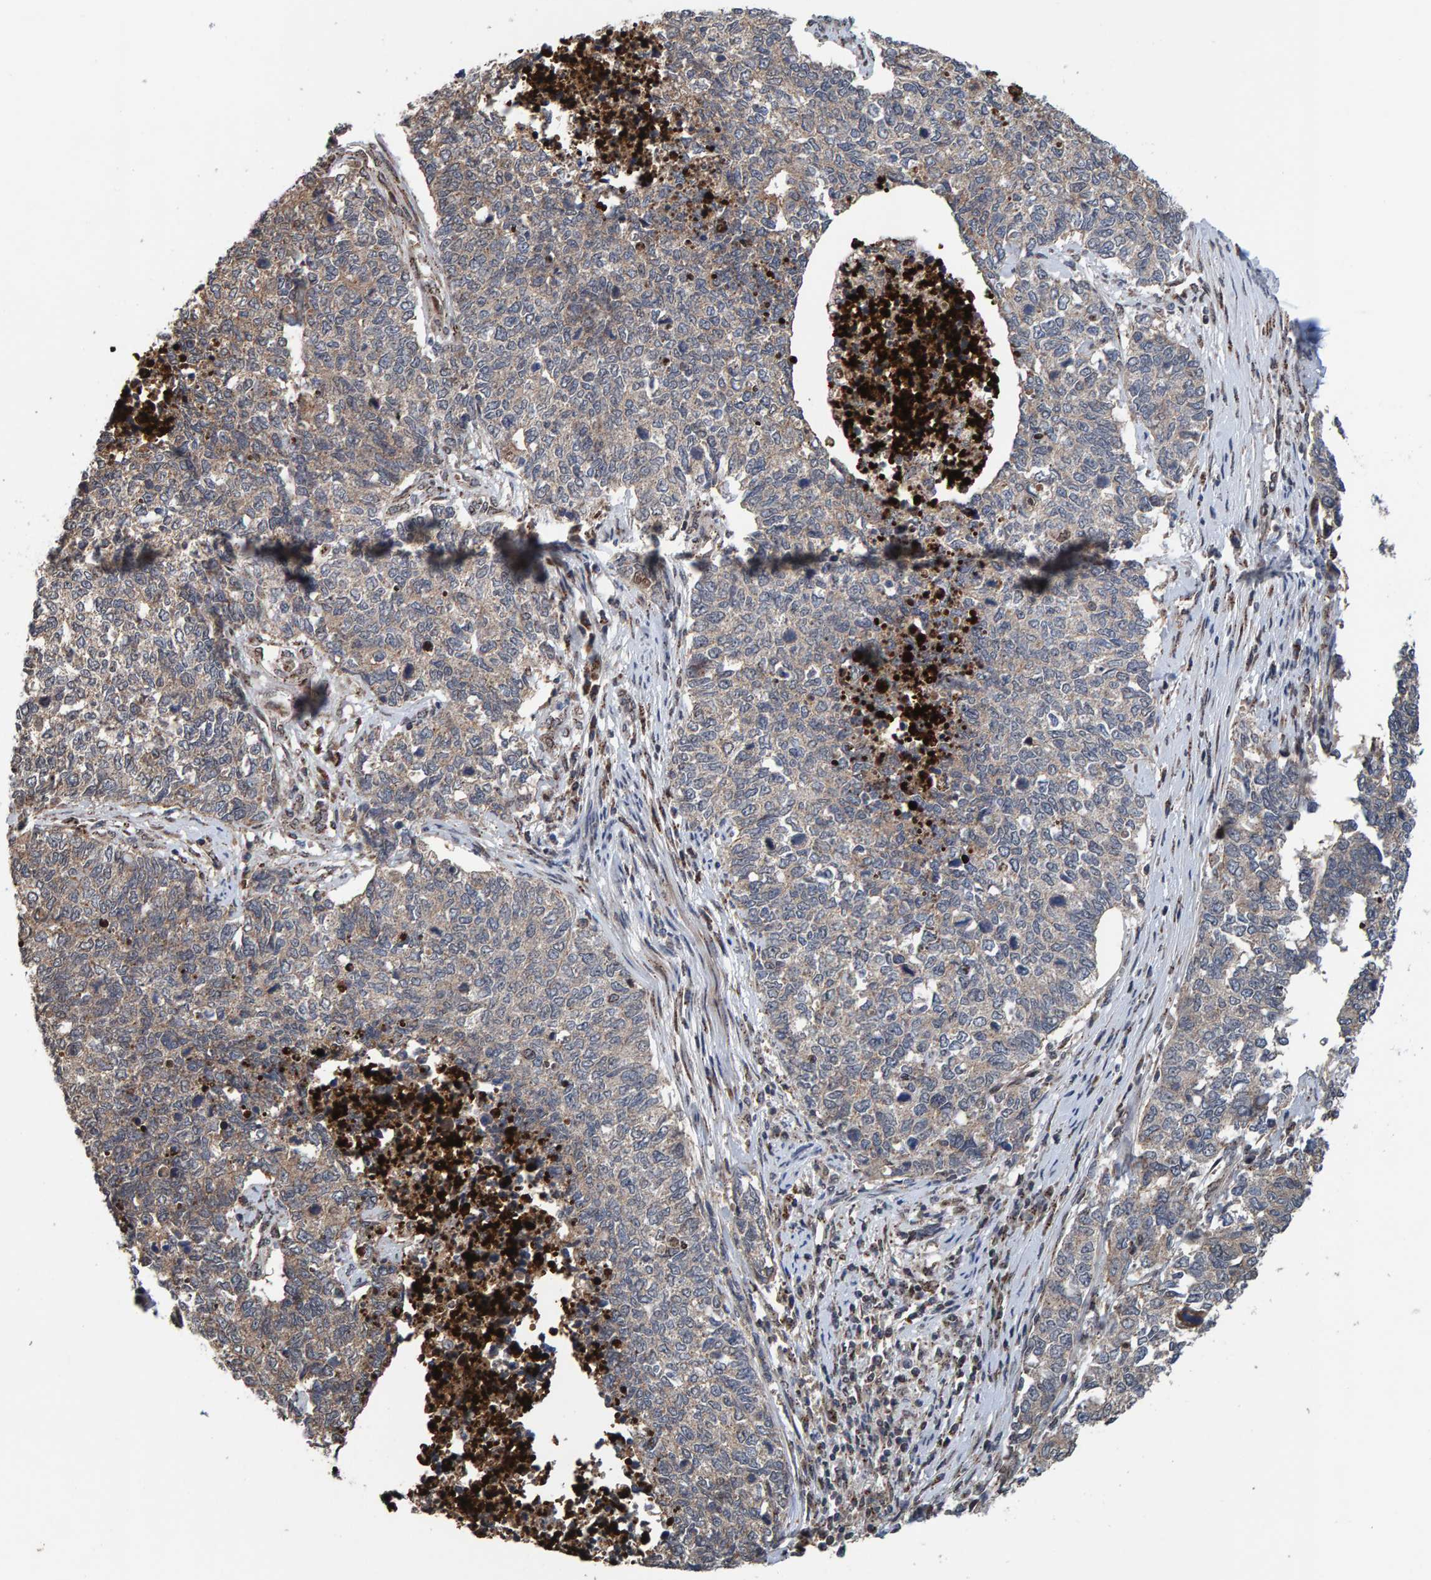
{"staining": {"intensity": "weak", "quantity": "<25%", "location": "cytoplasmic/membranous"}, "tissue": "cervical cancer", "cell_type": "Tumor cells", "image_type": "cancer", "snomed": [{"axis": "morphology", "description": "Squamous cell carcinoma, NOS"}, {"axis": "topography", "description": "Cervix"}], "caption": "IHC of human squamous cell carcinoma (cervical) shows no staining in tumor cells.", "gene": "CCDC25", "patient": {"sex": "female", "age": 63}}